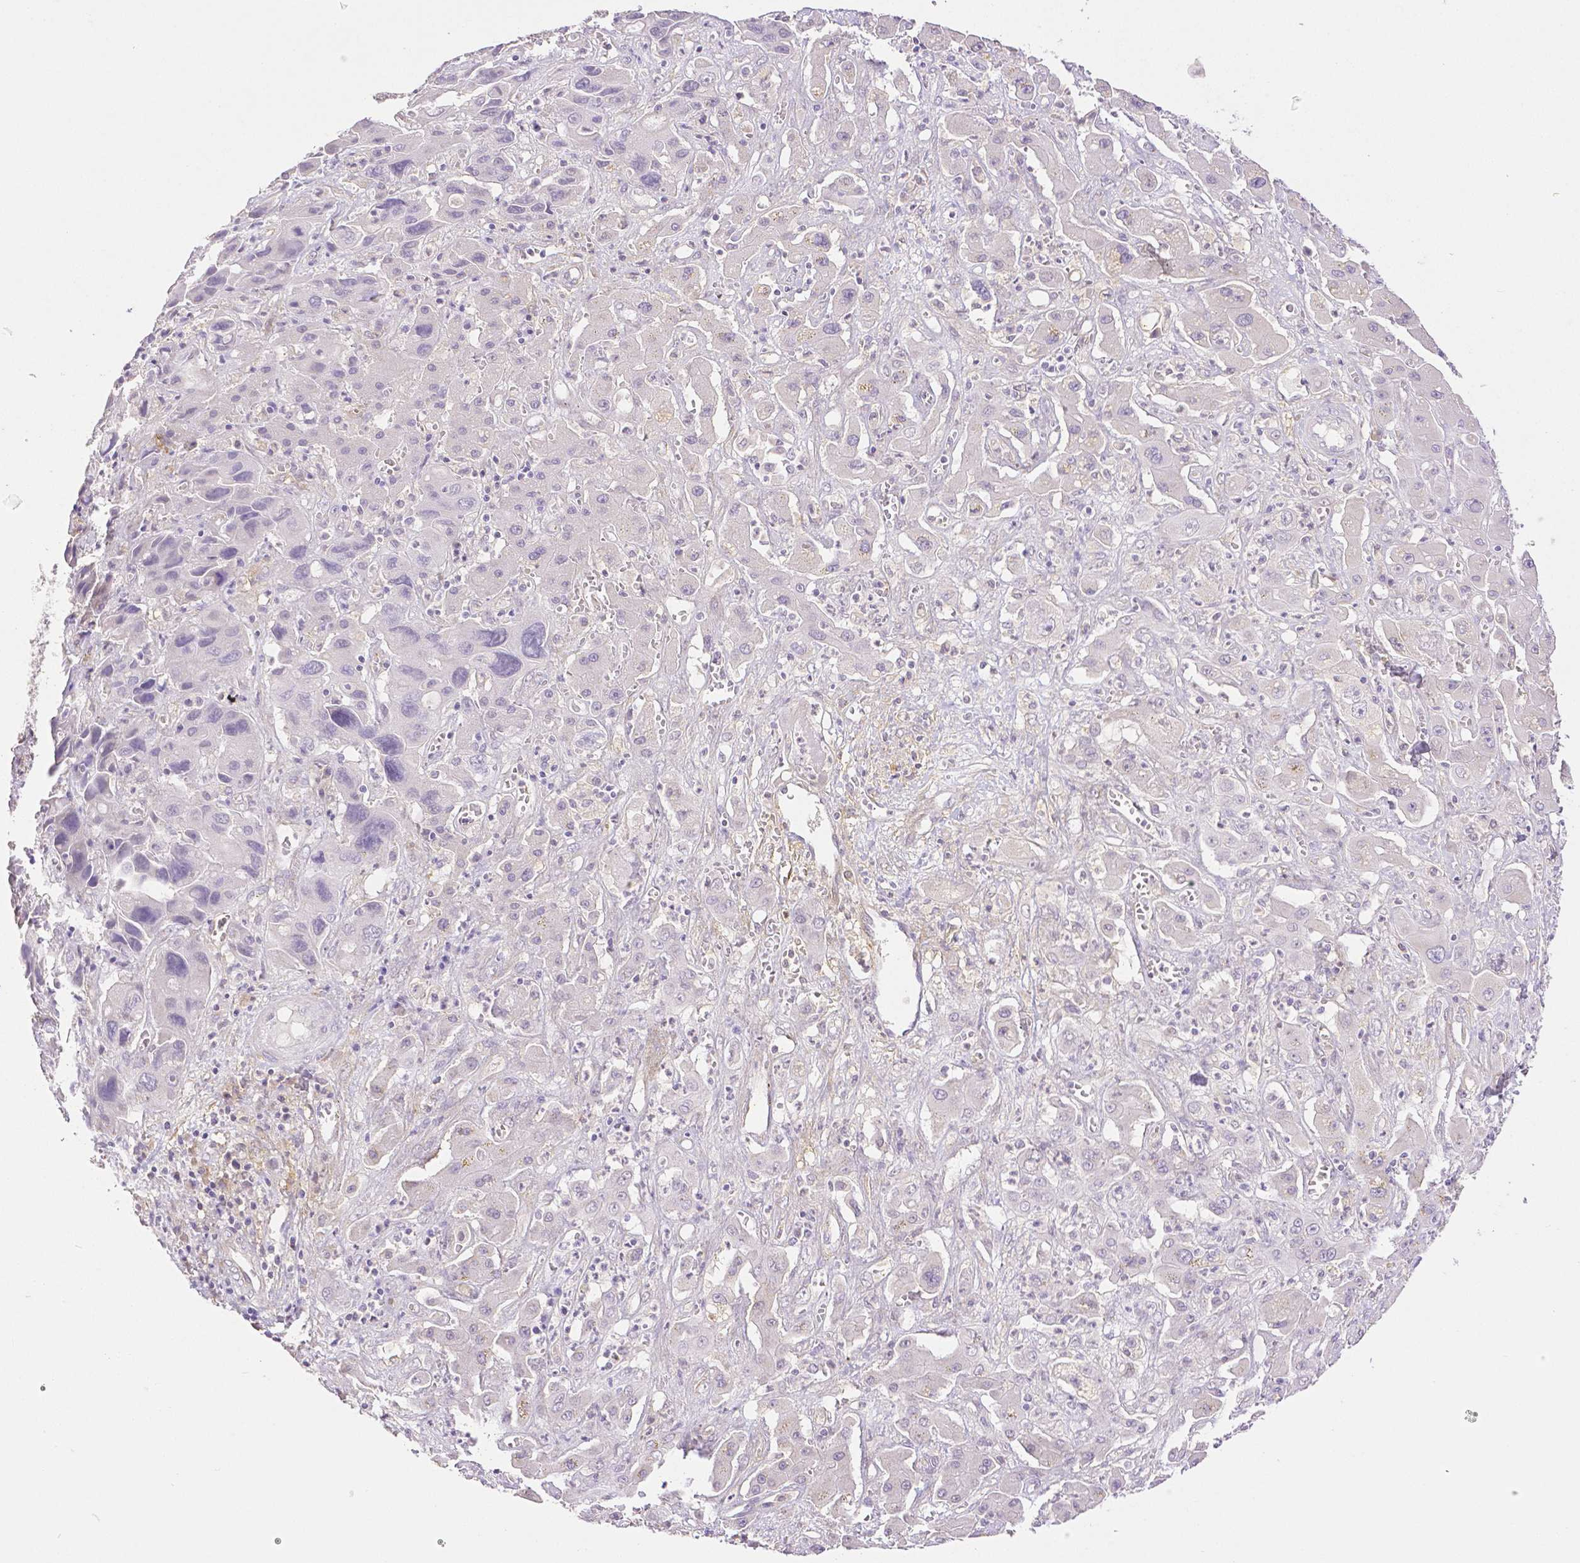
{"staining": {"intensity": "negative", "quantity": "none", "location": "none"}, "tissue": "liver cancer", "cell_type": "Tumor cells", "image_type": "cancer", "snomed": [{"axis": "morphology", "description": "Cholangiocarcinoma"}, {"axis": "topography", "description": "Liver"}], "caption": "Tumor cells show no significant protein expression in liver cancer.", "gene": "THY1", "patient": {"sex": "male", "age": 67}}